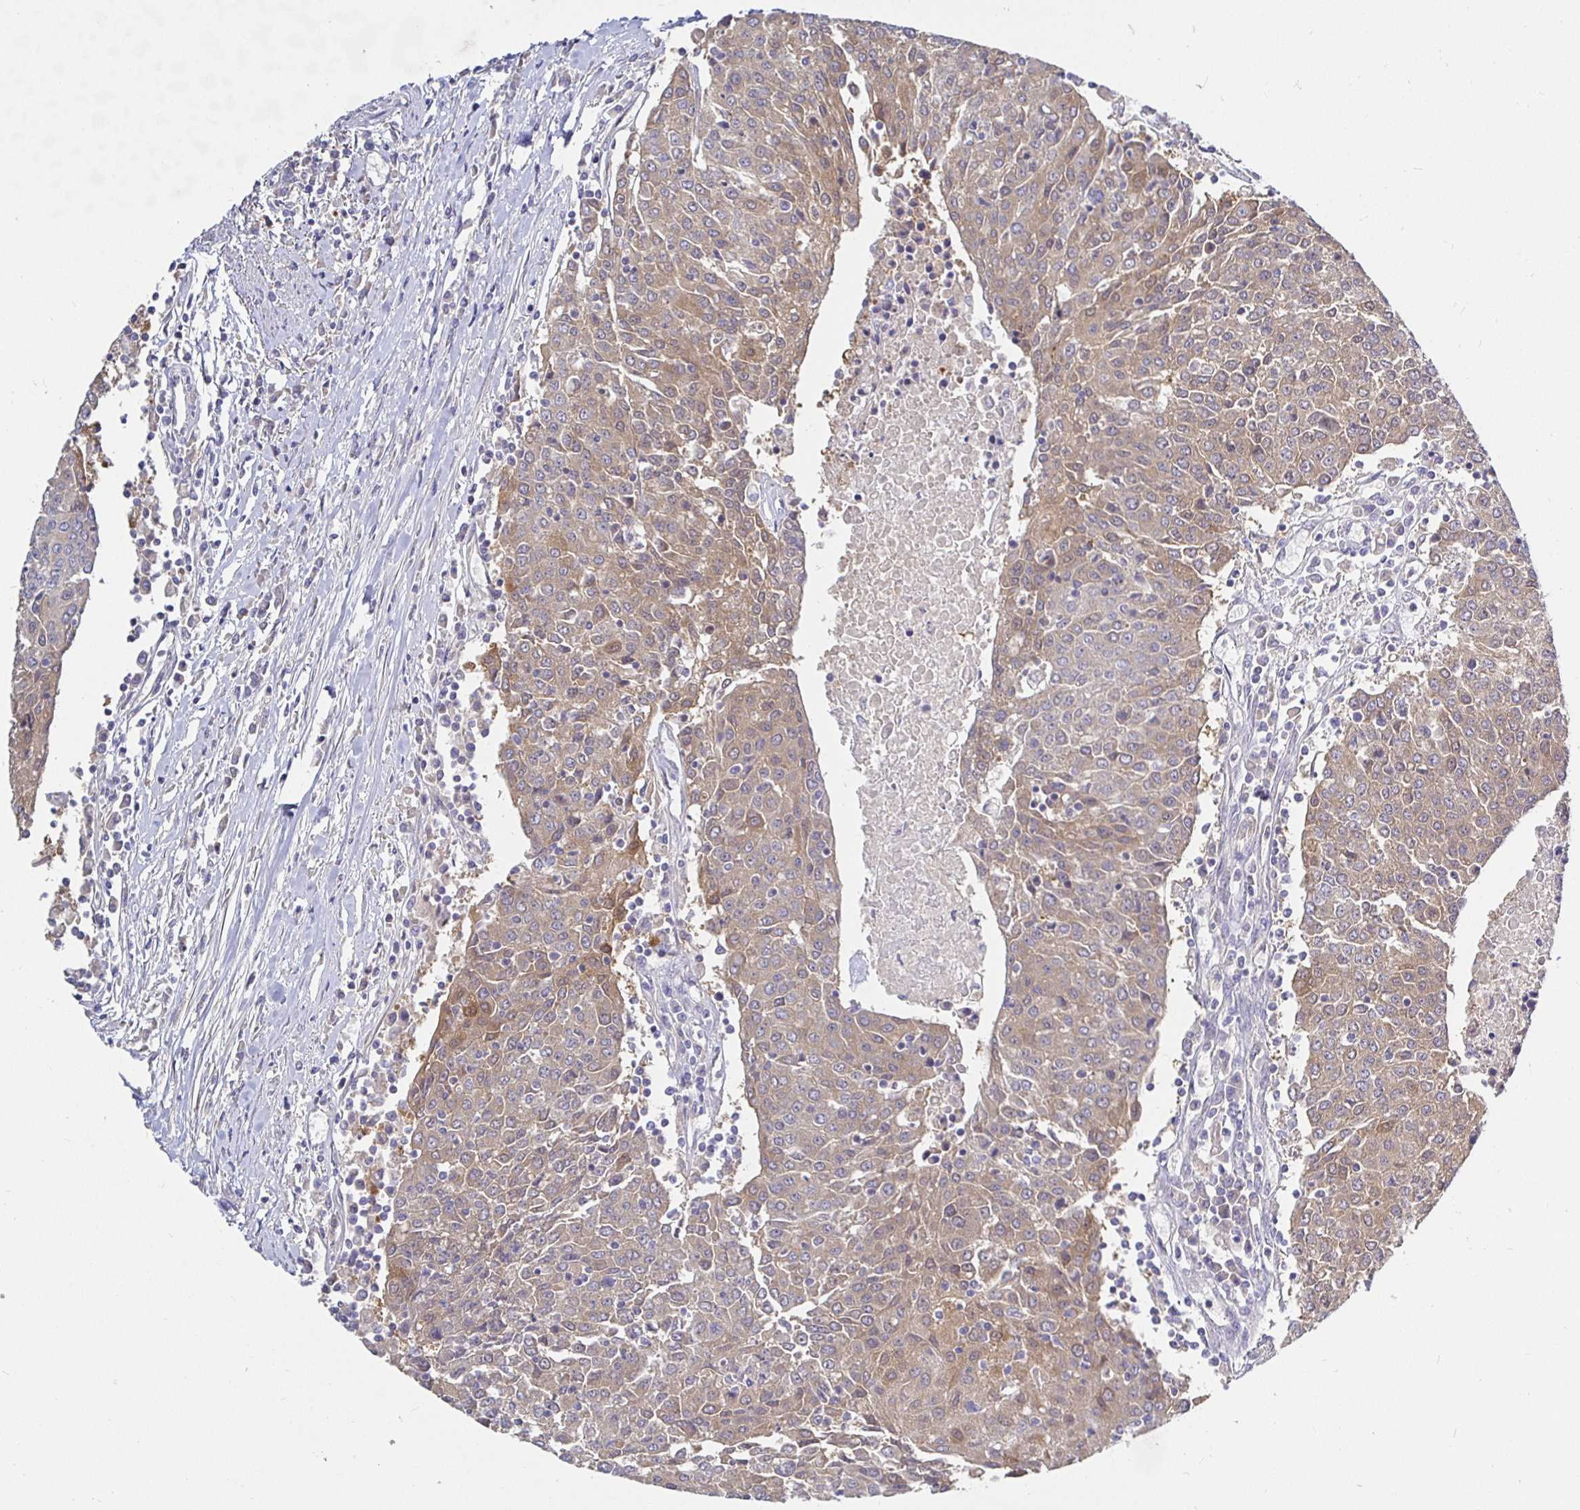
{"staining": {"intensity": "weak", "quantity": "25%-75%", "location": "cytoplasmic/membranous"}, "tissue": "urothelial cancer", "cell_type": "Tumor cells", "image_type": "cancer", "snomed": [{"axis": "morphology", "description": "Urothelial carcinoma, High grade"}, {"axis": "topography", "description": "Urinary bladder"}], "caption": "Immunohistochemistry photomicrograph of neoplastic tissue: human high-grade urothelial carcinoma stained using immunohistochemistry displays low levels of weak protein expression localized specifically in the cytoplasmic/membranous of tumor cells, appearing as a cytoplasmic/membranous brown color.", "gene": "KIF21A", "patient": {"sex": "female", "age": 85}}